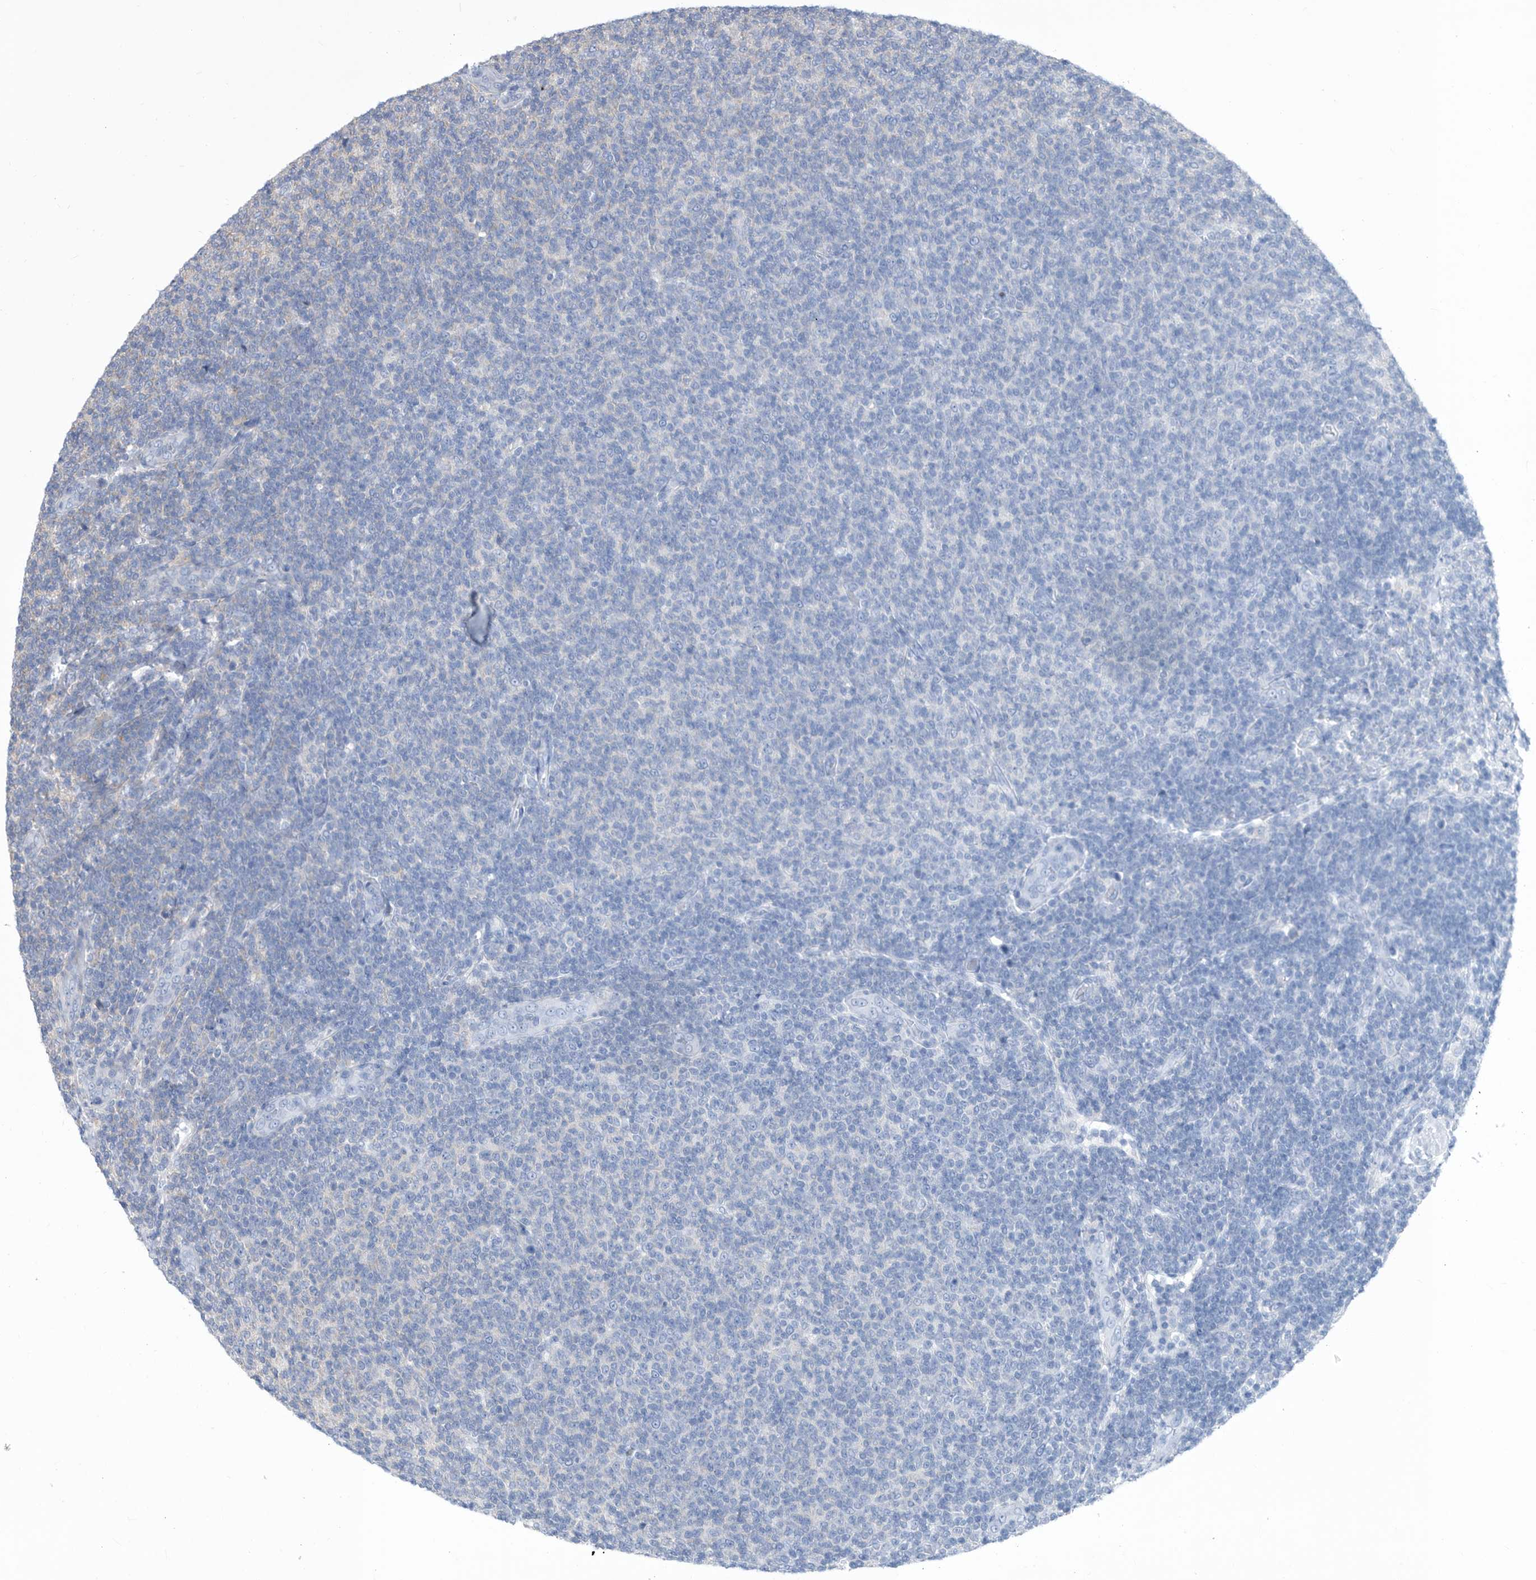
{"staining": {"intensity": "weak", "quantity": "<25%", "location": "cytoplasmic/membranous"}, "tissue": "lymphoma", "cell_type": "Tumor cells", "image_type": "cancer", "snomed": [{"axis": "morphology", "description": "Malignant lymphoma, non-Hodgkin's type, Low grade"}, {"axis": "topography", "description": "Lymph node"}], "caption": "Immunohistochemistry photomicrograph of neoplastic tissue: human lymphoma stained with DAB exhibits no significant protein positivity in tumor cells. (Brightfield microscopy of DAB immunohistochemistry at high magnification).", "gene": "SMG7", "patient": {"sex": "male", "age": 66}}